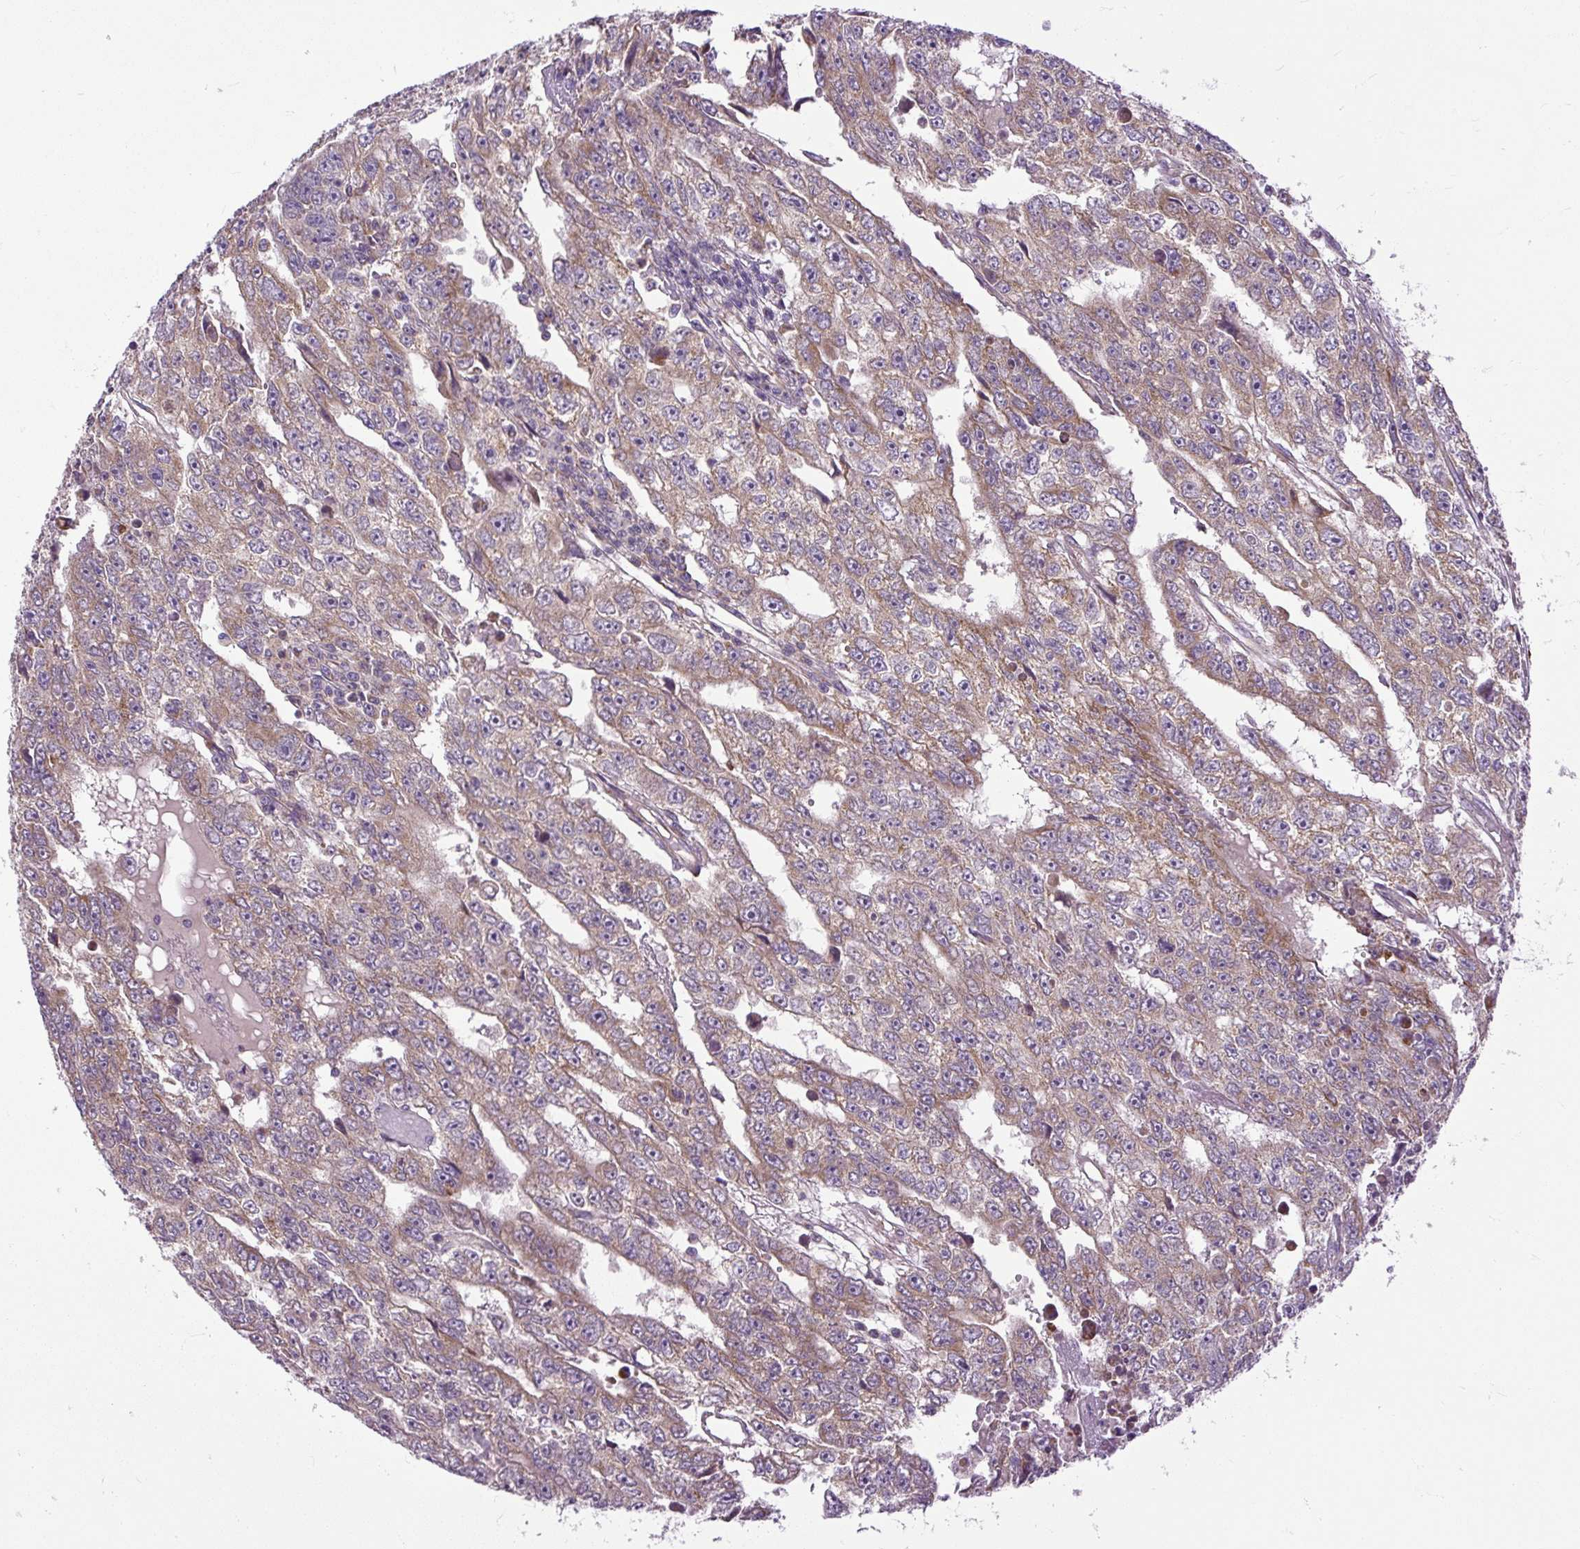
{"staining": {"intensity": "weak", "quantity": "25%-75%", "location": "cytoplasmic/membranous"}, "tissue": "testis cancer", "cell_type": "Tumor cells", "image_type": "cancer", "snomed": [{"axis": "morphology", "description": "Carcinoma, Embryonal, NOS"}, {"axis": "topography", "description": "Testis"}], "caption": "Immunohistochemical staining of human testis embryonal carcinoma shows low levels of weak cytoplasmic/membranous positivity in about 25%-75% of tumor cells. The protein is stained brown, and the nuclei are stained in blue (DAB (3,3'-diaminobenzidine) IHC with brightfield microscopy, high magnification).", "gene": "TM2D3", "patient": {"sex": "male", "age": 20}}